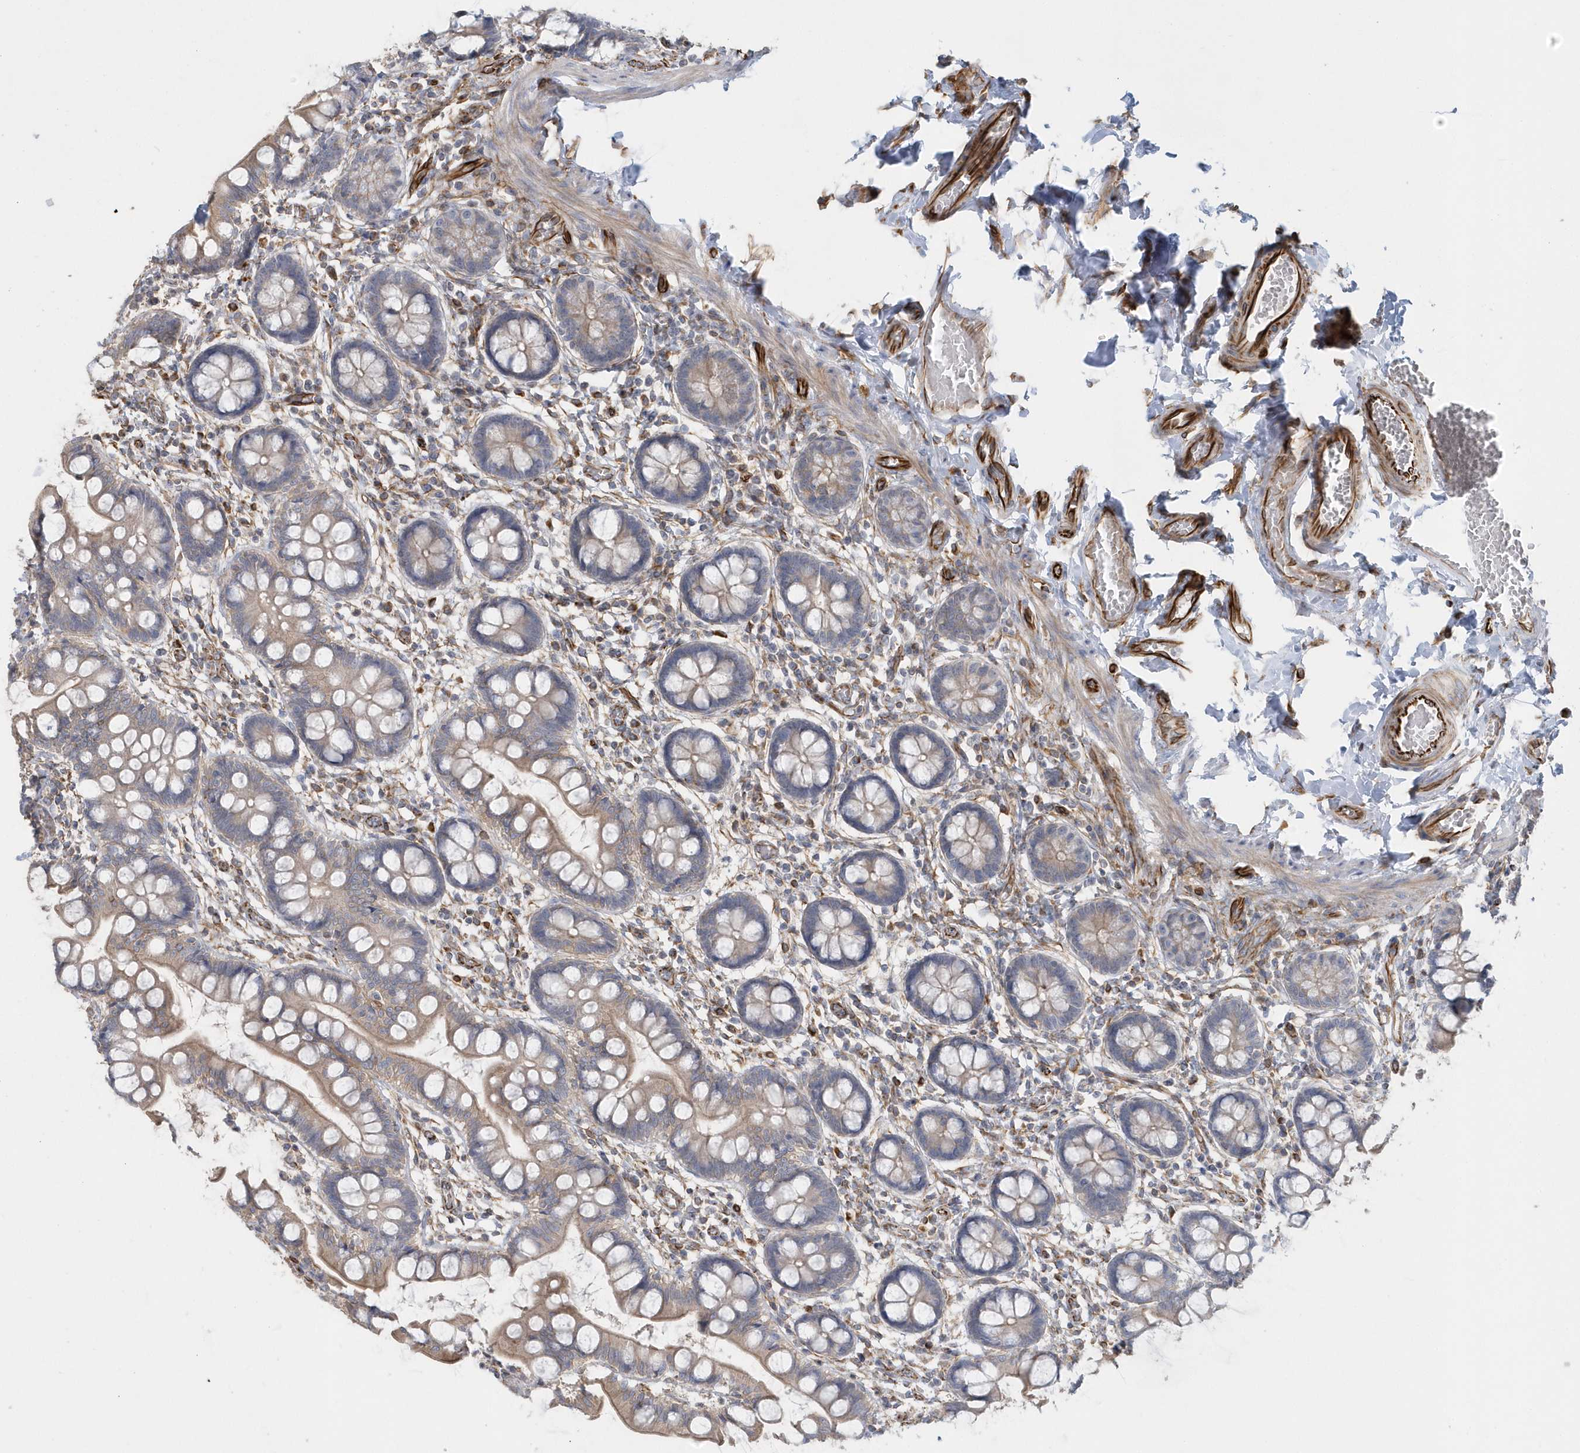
{"staining": {"intensity": "moderate", "quantity": ">75%", "location": "cytoplasmic/membranous"}, "tissue": "small intestine", "cell_type": "Glandular cells", "image_type": "normal", "snomed": [{"axis": "morphology", "description": "Normal tissue, NOS"}, {"axis": "topography", "description": "Small intestine"}], "caption": "A brown stain shows moderate cytoplasmic/membranous staining of a protein in glandular cells of benign human small intestine.", "gene": "RAB17", "patient": {"sex": "male", "age": 52}}